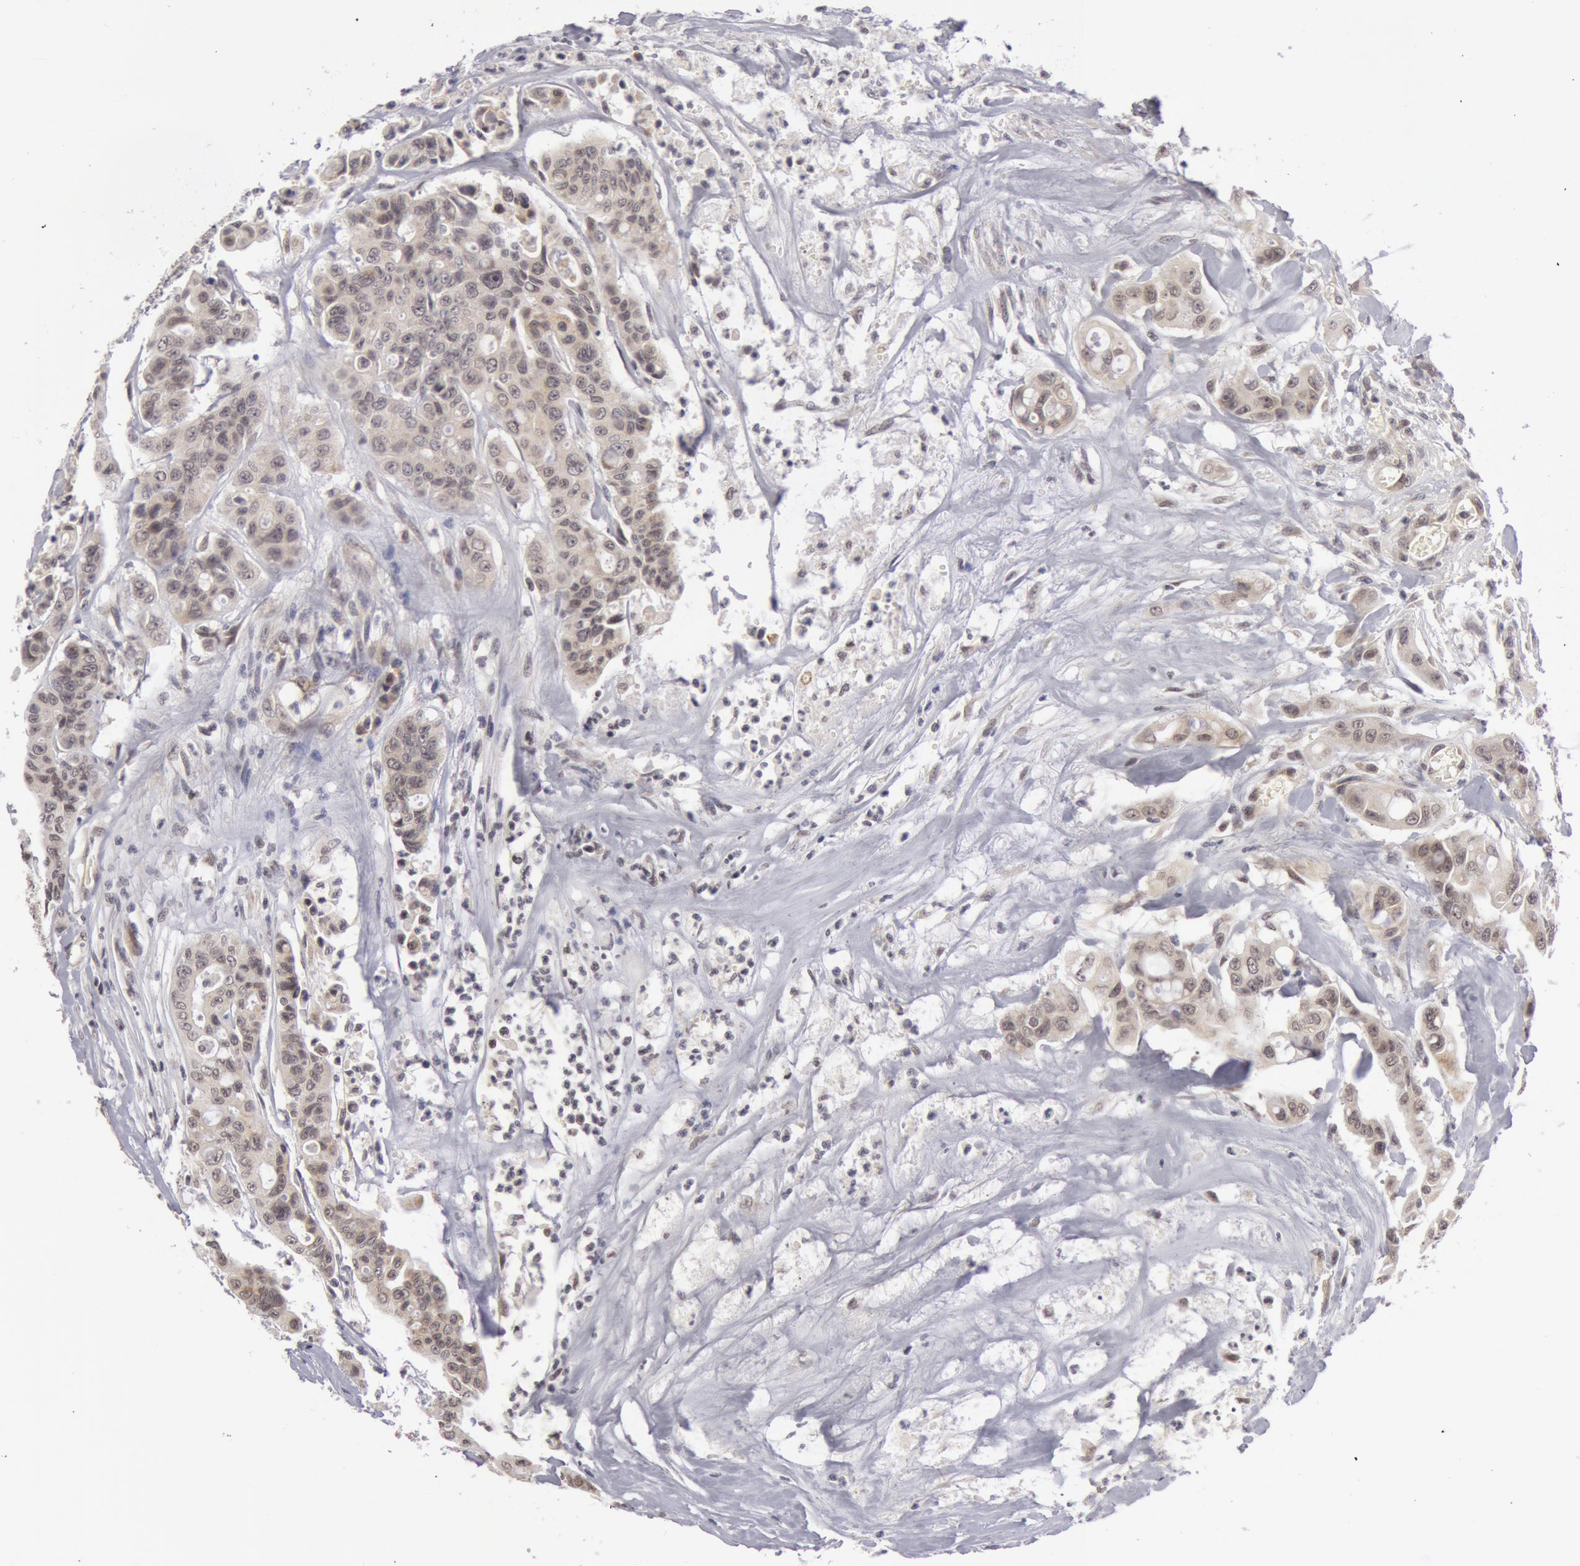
{"staining": {"intensity": "weak", "quantity": ">75%", "location": "cytoplasmic/membranous"}, "tissue": "colorectal cancer", "cell_type": "Tumor cells", "image_type": "cancer", "snomed": [{"axis": "morphology", "description": "Adenocarcinoma, NOS"}, {"axis": "topography", "description": "Colon"}], "caption": "Colorectal cancer stained with DAB IHC displays low levels of weak cytoplasmic/membranous positivity in about >75% of tumor cells. (DAB (3,3'-diaminobenzidine) IHC, brown staining for protein, blue staining for nuclei).", "gene": "SYTL4", "patient": {"sex": "female", "age": 70}}